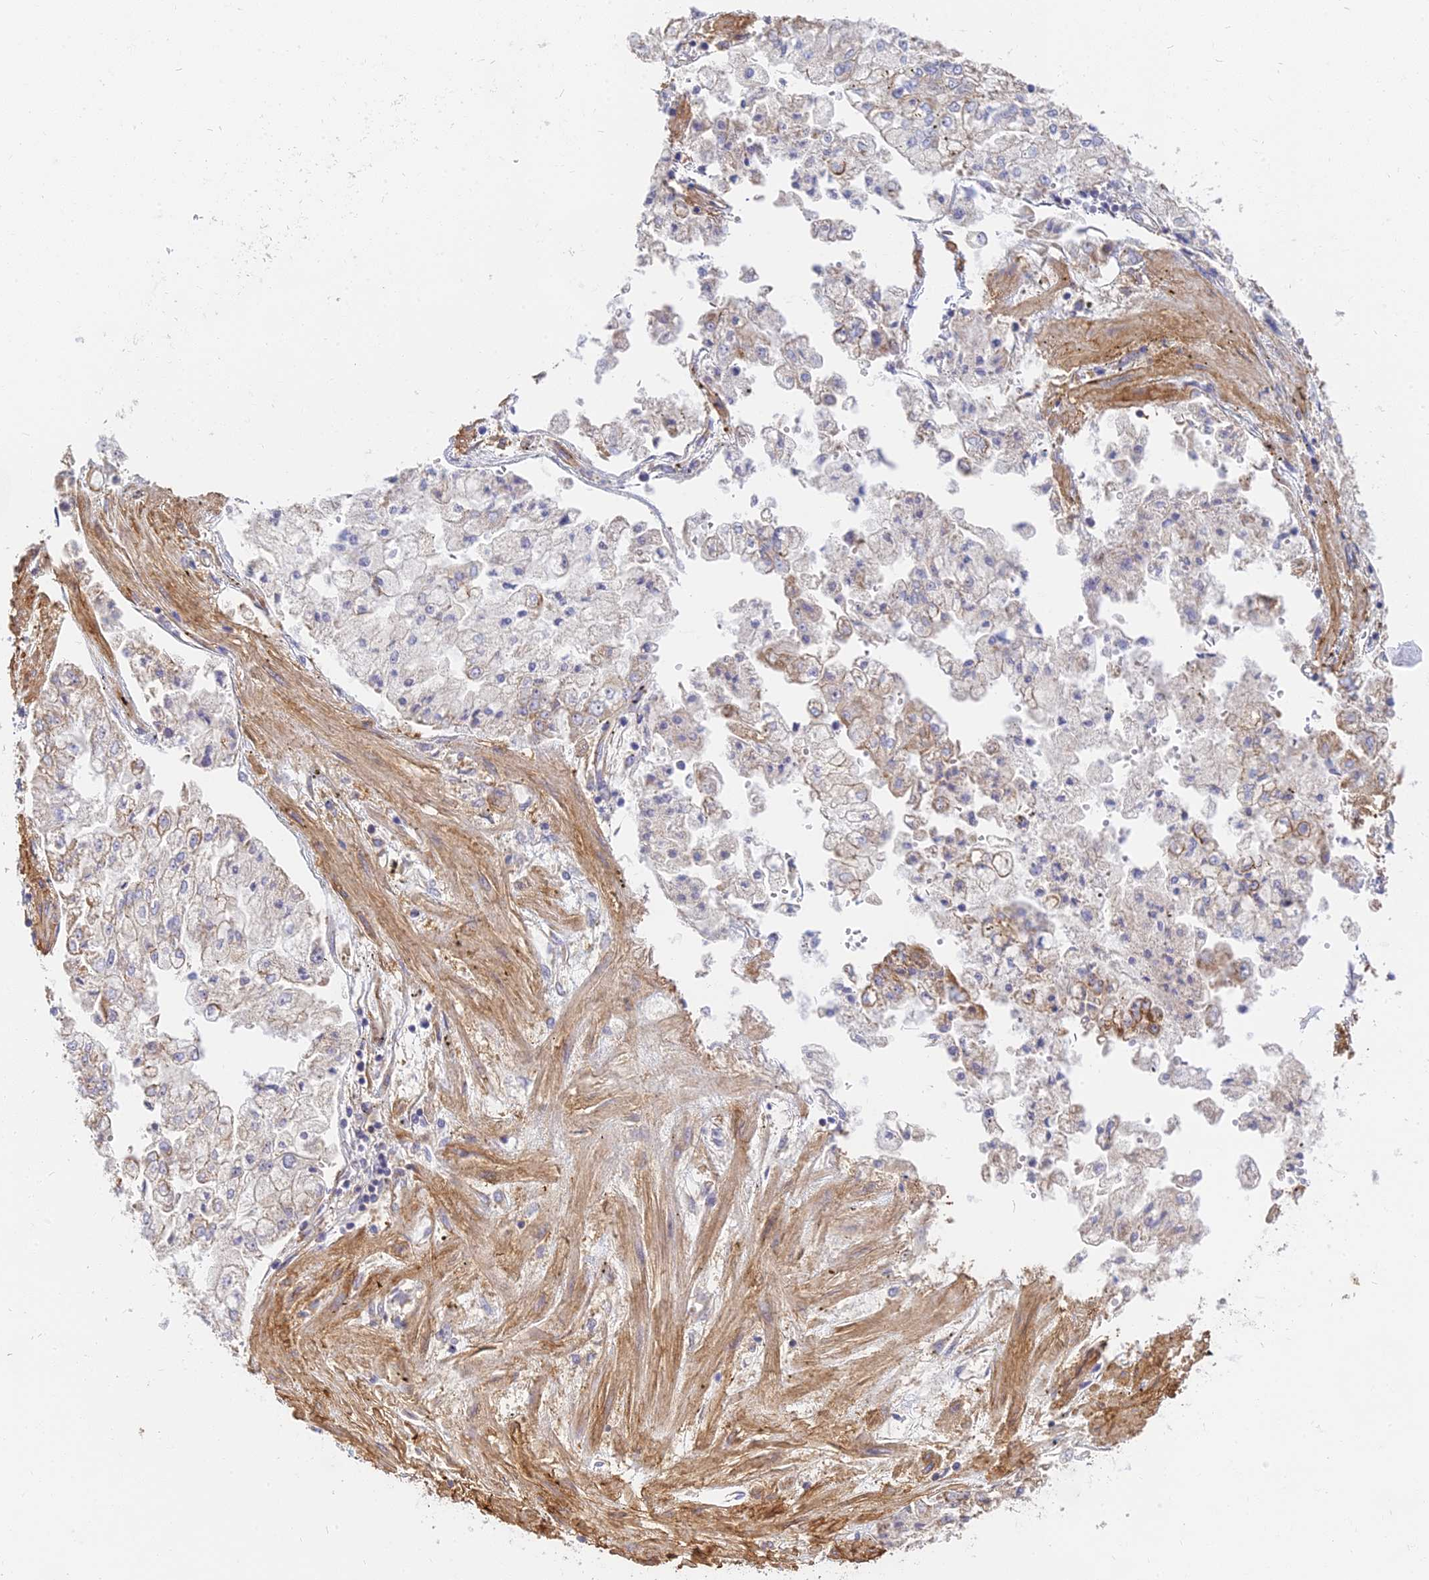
{"staining": {"intensity": "moderate", "quantity": "<25%", "location": "cytoplasmic/membranous"}, "tissue": "stomach cancer", "cell_type": "Tumor cells", "image_type": "cancer", "snomed": [{"axis": "morphology", "description": "Adenocarcinoma, NOS"}, {"axis": "topography", "description": "Stomach"}], "caption": "IHC image of human stomach cancer stained for a protein (brown), which displays low levels of moderate cytoplasmic/membranous staining in approximately <25% of tumor cells.", "gene": "MRPL15", "patient": {"sex": "male", "age": 76}}